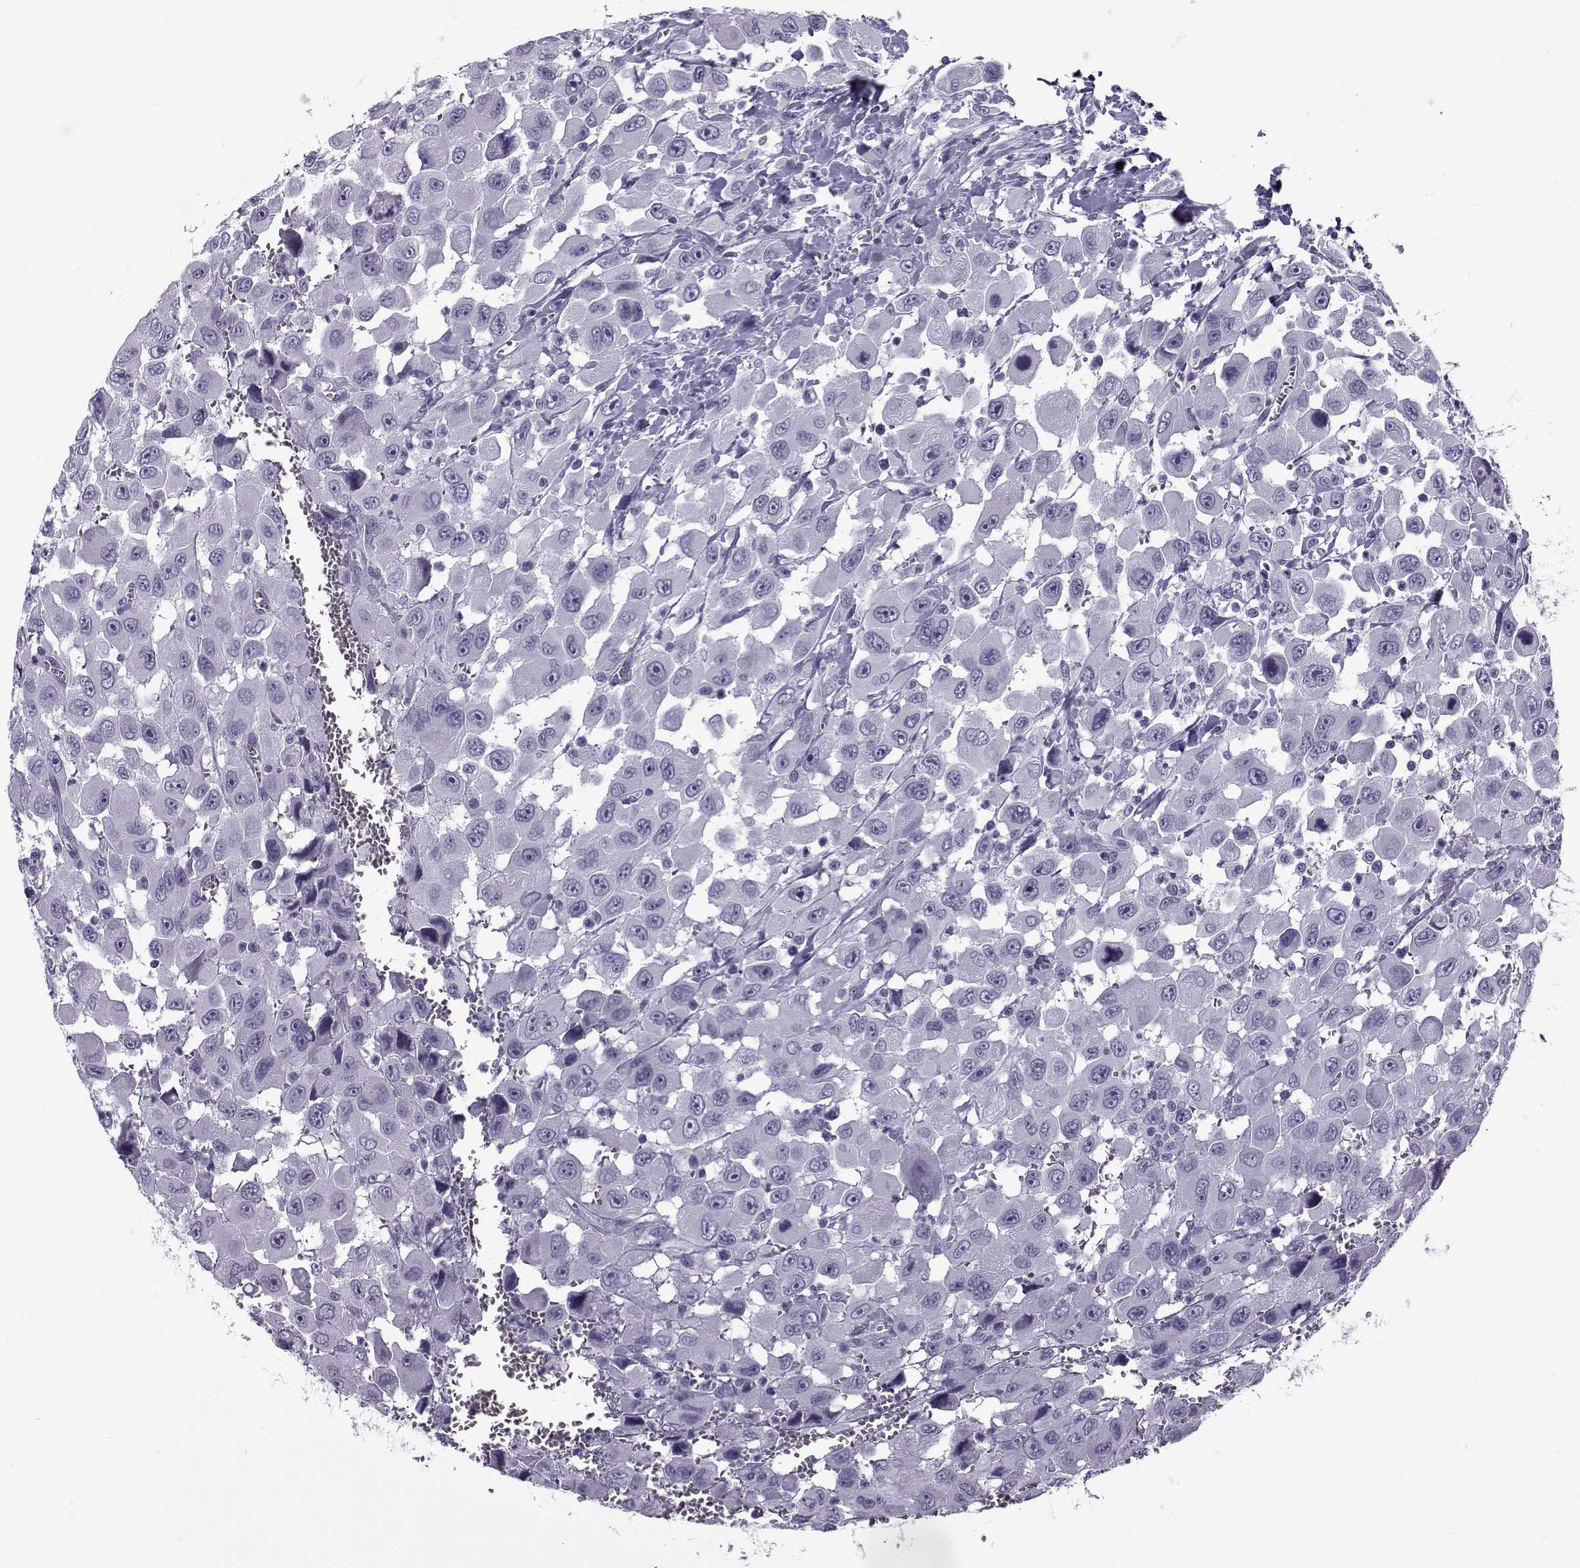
{"staining": {"intensity": "negative", "quantity": "none", "location": "none"}, "tissue": "head and neck cancer", "cell_type": "Tumor cells", "image_type": "cancer", "snomed": [{"axis": "morphology", "description": "Squamous cell carcinoma, NOS"}, {"axis": "morphology", "description": "Squamous cell carcinoma, metastatic, NOS"}, {"axis": "topography", "description": "Oral tissue"}, {"axis": "topography", "description": "Head-Neck"}], "caption": "An IHC photomicrograph of head and neck cancer (squamous cell carcinoma) is shown. There is no staining in tumor cells of head and neck cancer (squamous cell carcinoma).", "gene": "OIP5", "patient": {"sex": "female", "age": 85}}